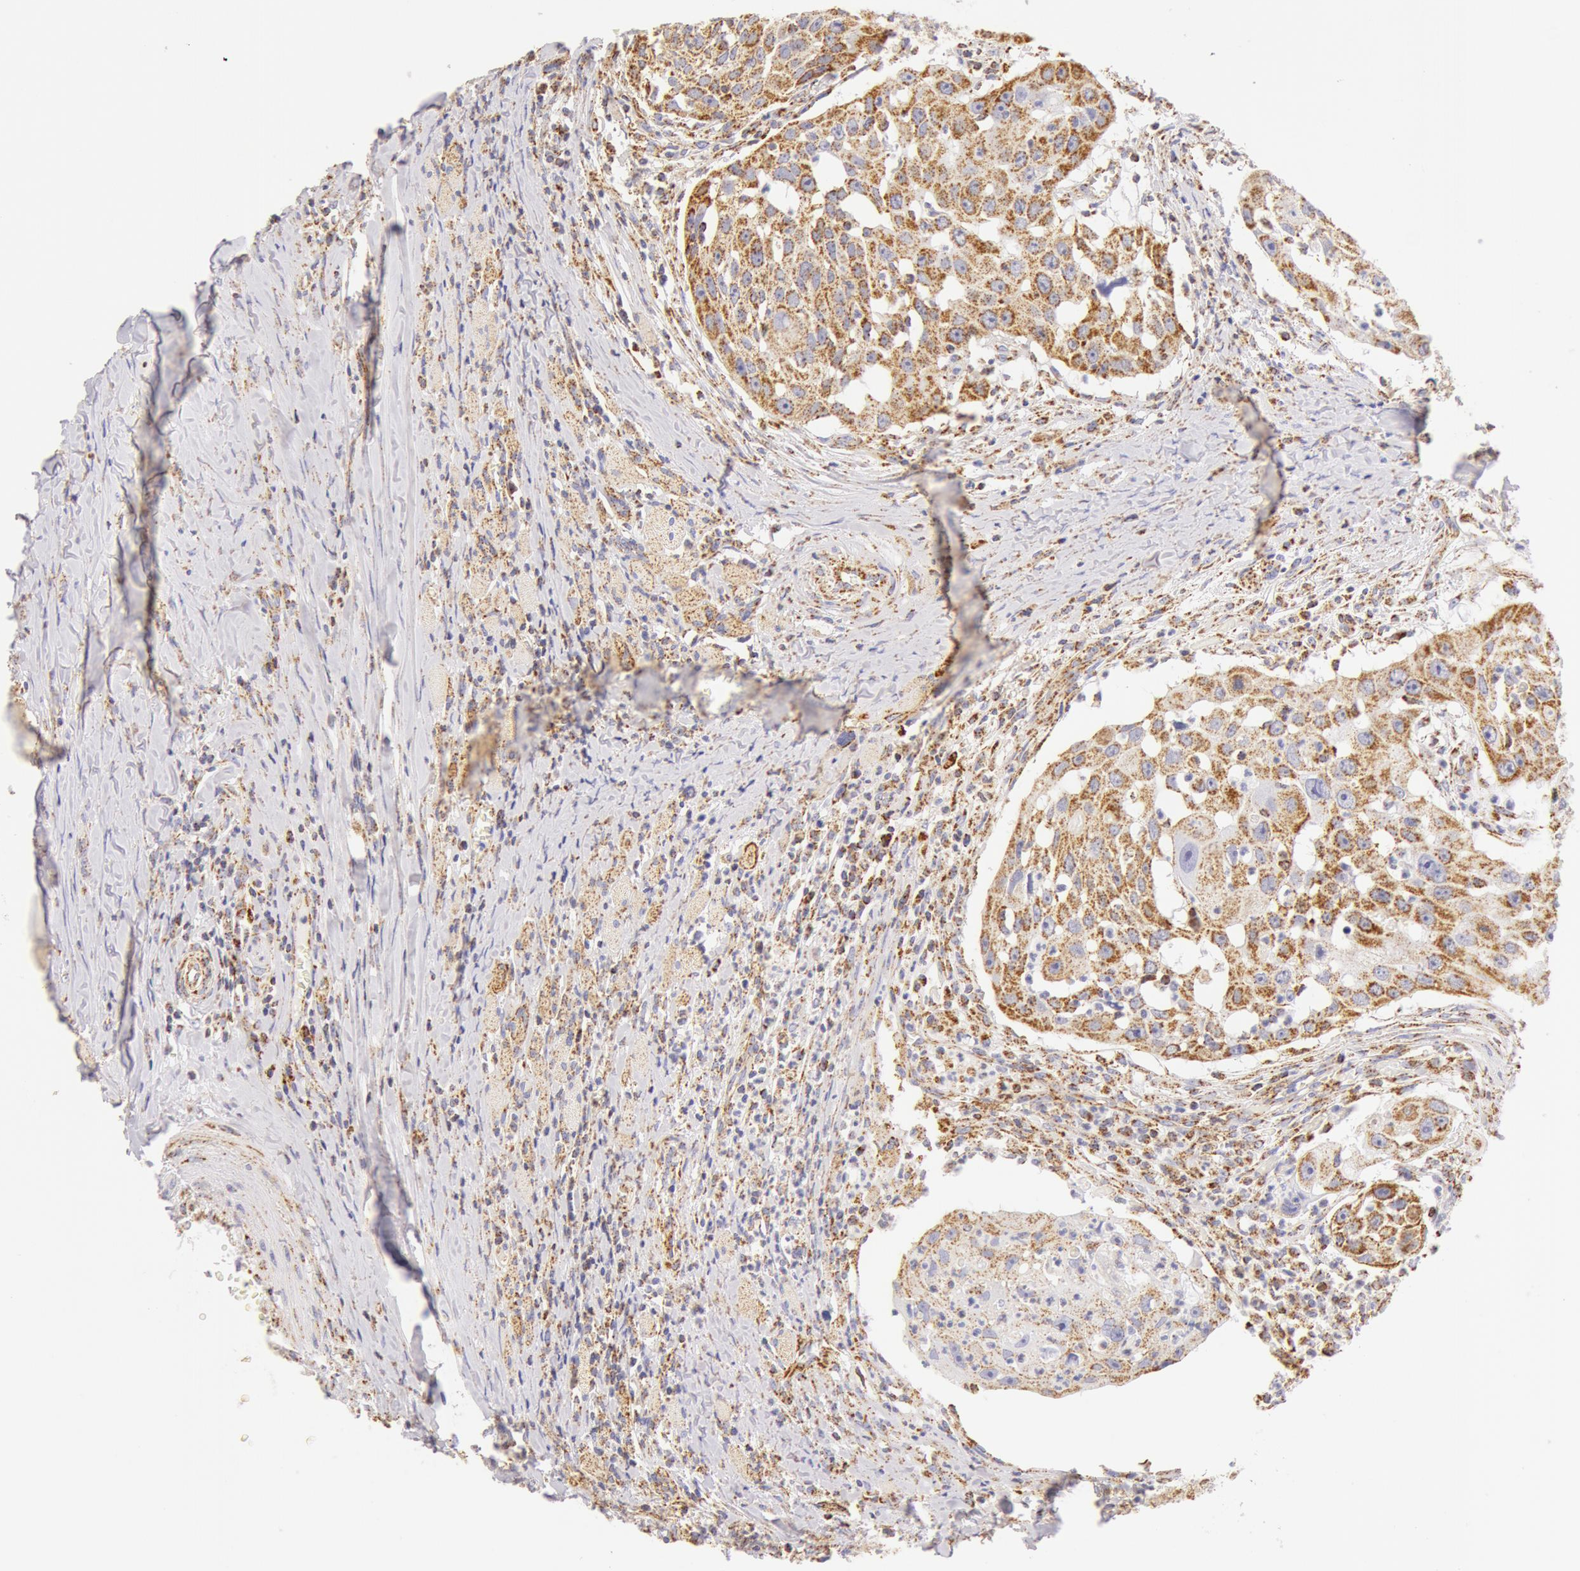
{"staining": {"intensity": "moderate", "quantity": "25%-75%", "location": "cytoplasmic/membranous"}, "tissue": "head and neck cancer", "cell_type": "Tumor cells", "image_type": "cancer", "snomed": [{"axis": "morphology", "description": "Squamous cell carcinoma, NOS"}, {"axis": "topography", "description": "Head-Neck"}], "caption": "High-magnification brightfield microscopy of head and neck squamous cell carcinoma stained with DAB (brown) and counterstained with hematoxylin (blue). tumor cells exhibit moderate cytoplasmic/membranous staining is present in approximately25%-75% of cells. (DAB IHC with brightfield microscopy, high magnification).", "gene": "ATP5F1B", "patient": {"sex": "male", "age": 64}}